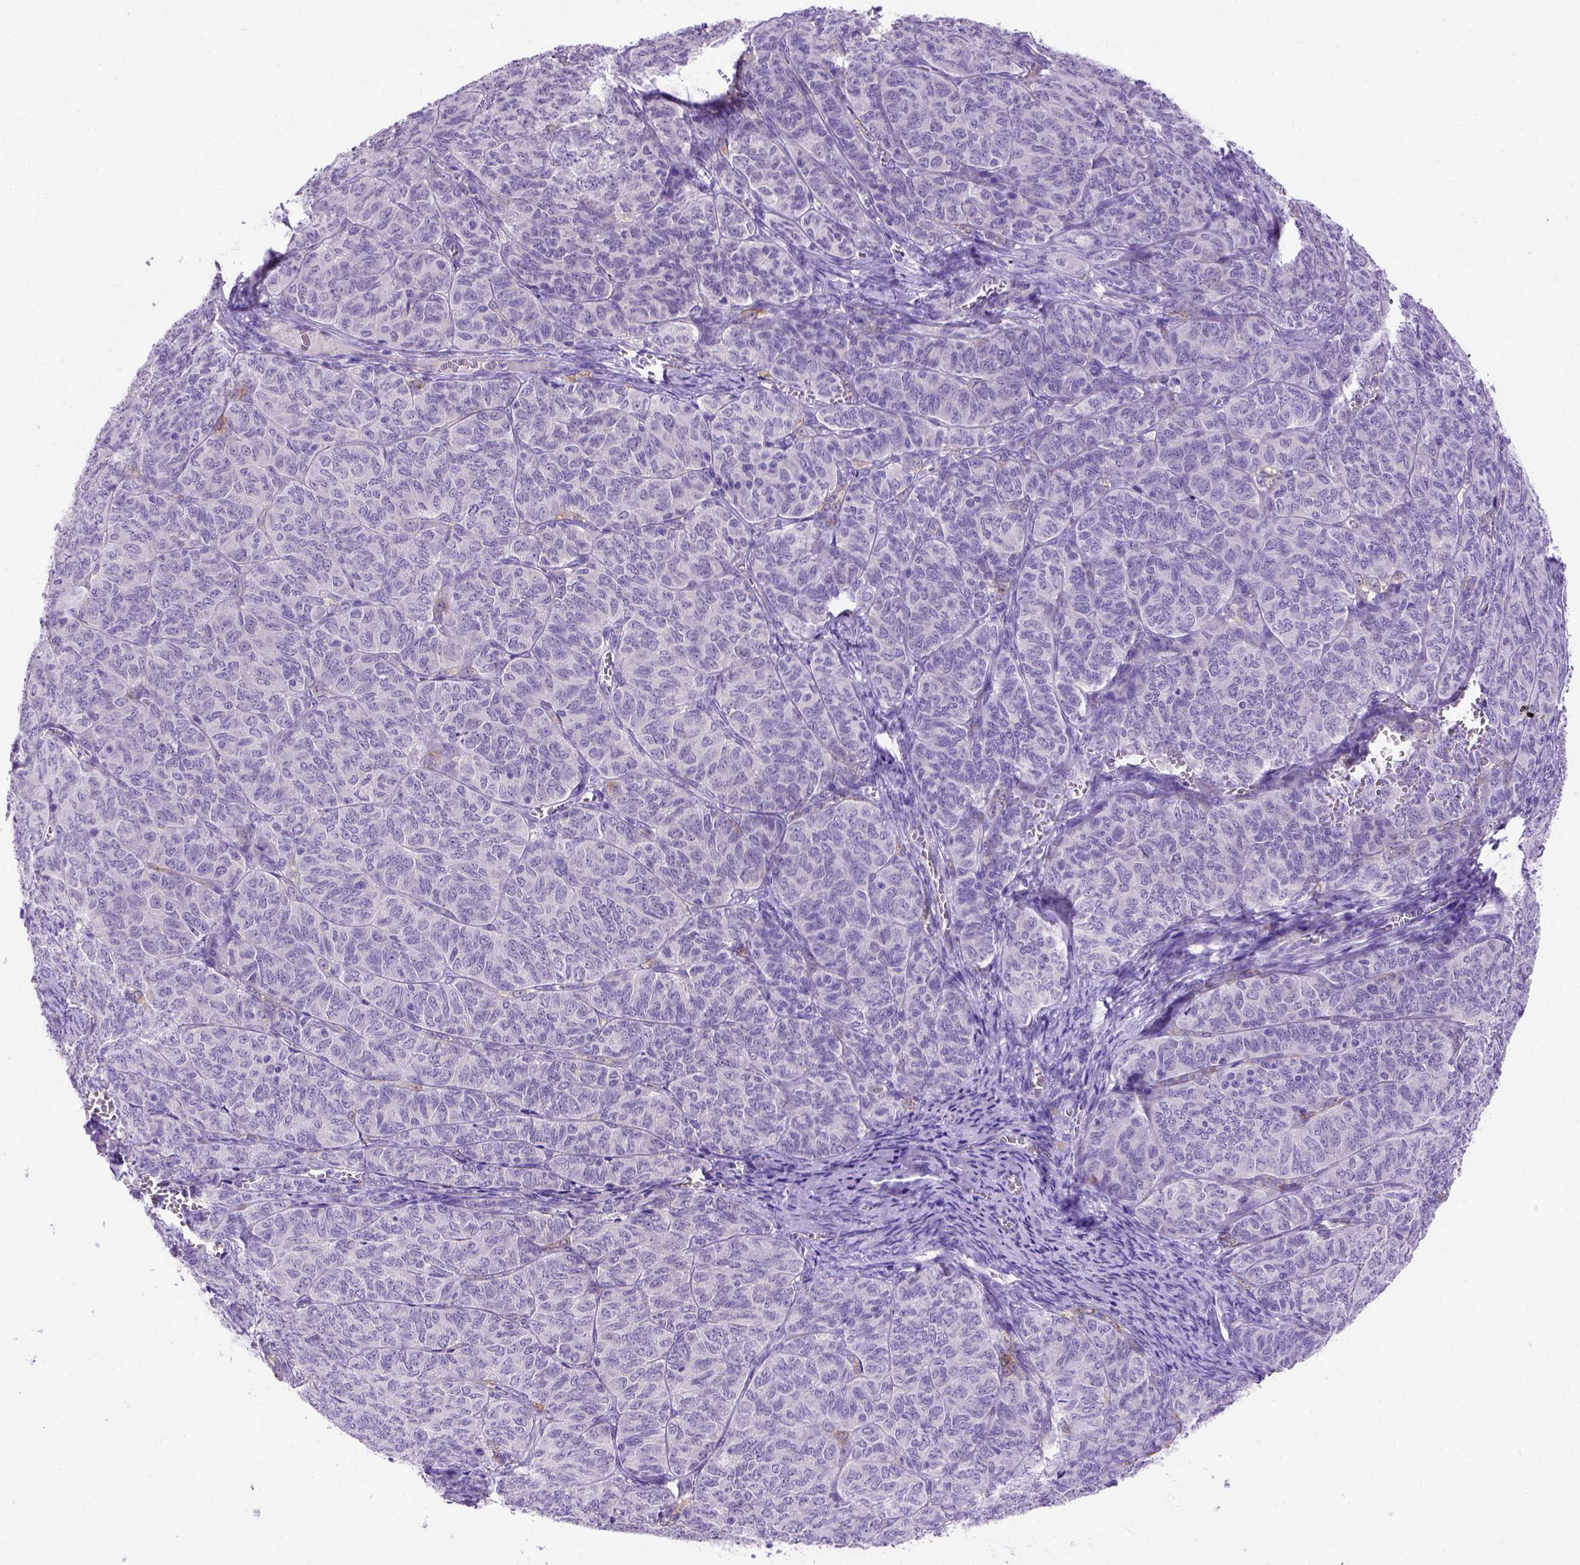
{"staining": {"intensity": "negative", "quantity": "none", "location": "none"}, "tissue": "ovarian cancer", "cell_type": "Tumor cells", "image_type": "cancer", "snomed": [{"axis": "morphology", "description": "Carcinoma, endometroid"}, {"axis": "topography", "description": "Ovary"}], "caption": "Immunohistochemistry of human ovarian cancer displays no expression in tumor cells.", "gene": "FAM81B", "patient": {"sex": "female", "age": 80}}